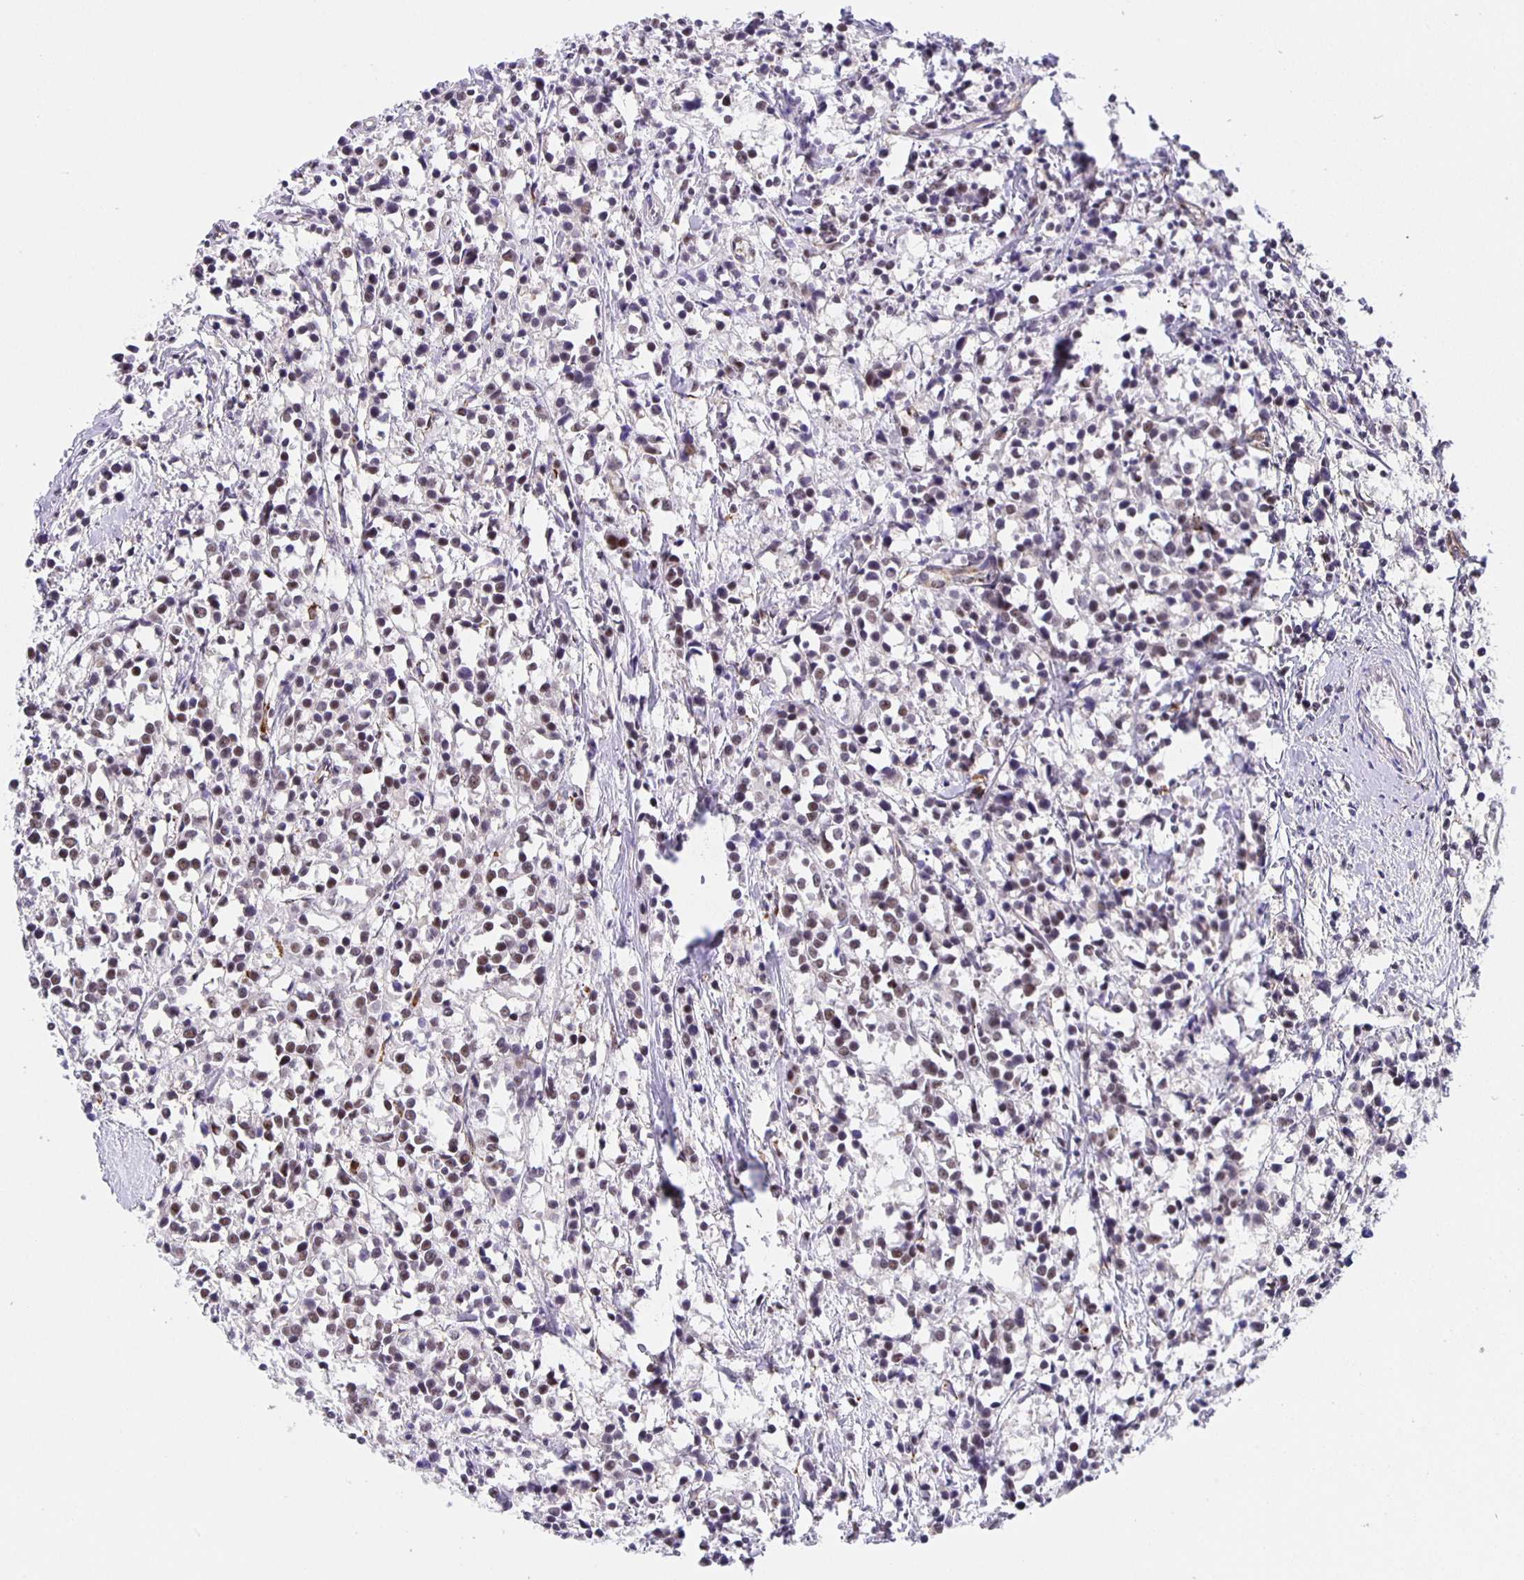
{"staining": {"intensity": "moderate", "quantity": "25%-75%", "location": "nuclear"}, "tissue": "breast cancer", "cell_type": "Tumor cells", "image_type": "cancer", "snomed": [{"axis": "morphology", "description": "Duct carcinoma"}, {"axis": "topography", "description": "Breast"}], "caption": "Infiltrating ductal carcinoma (breast) tissue demonstrates moderate nuclear expression in approximately 25%-75% of tumor cells", "gene": "ZRANB2", "patient": {"sex": "female", "age": 80}}